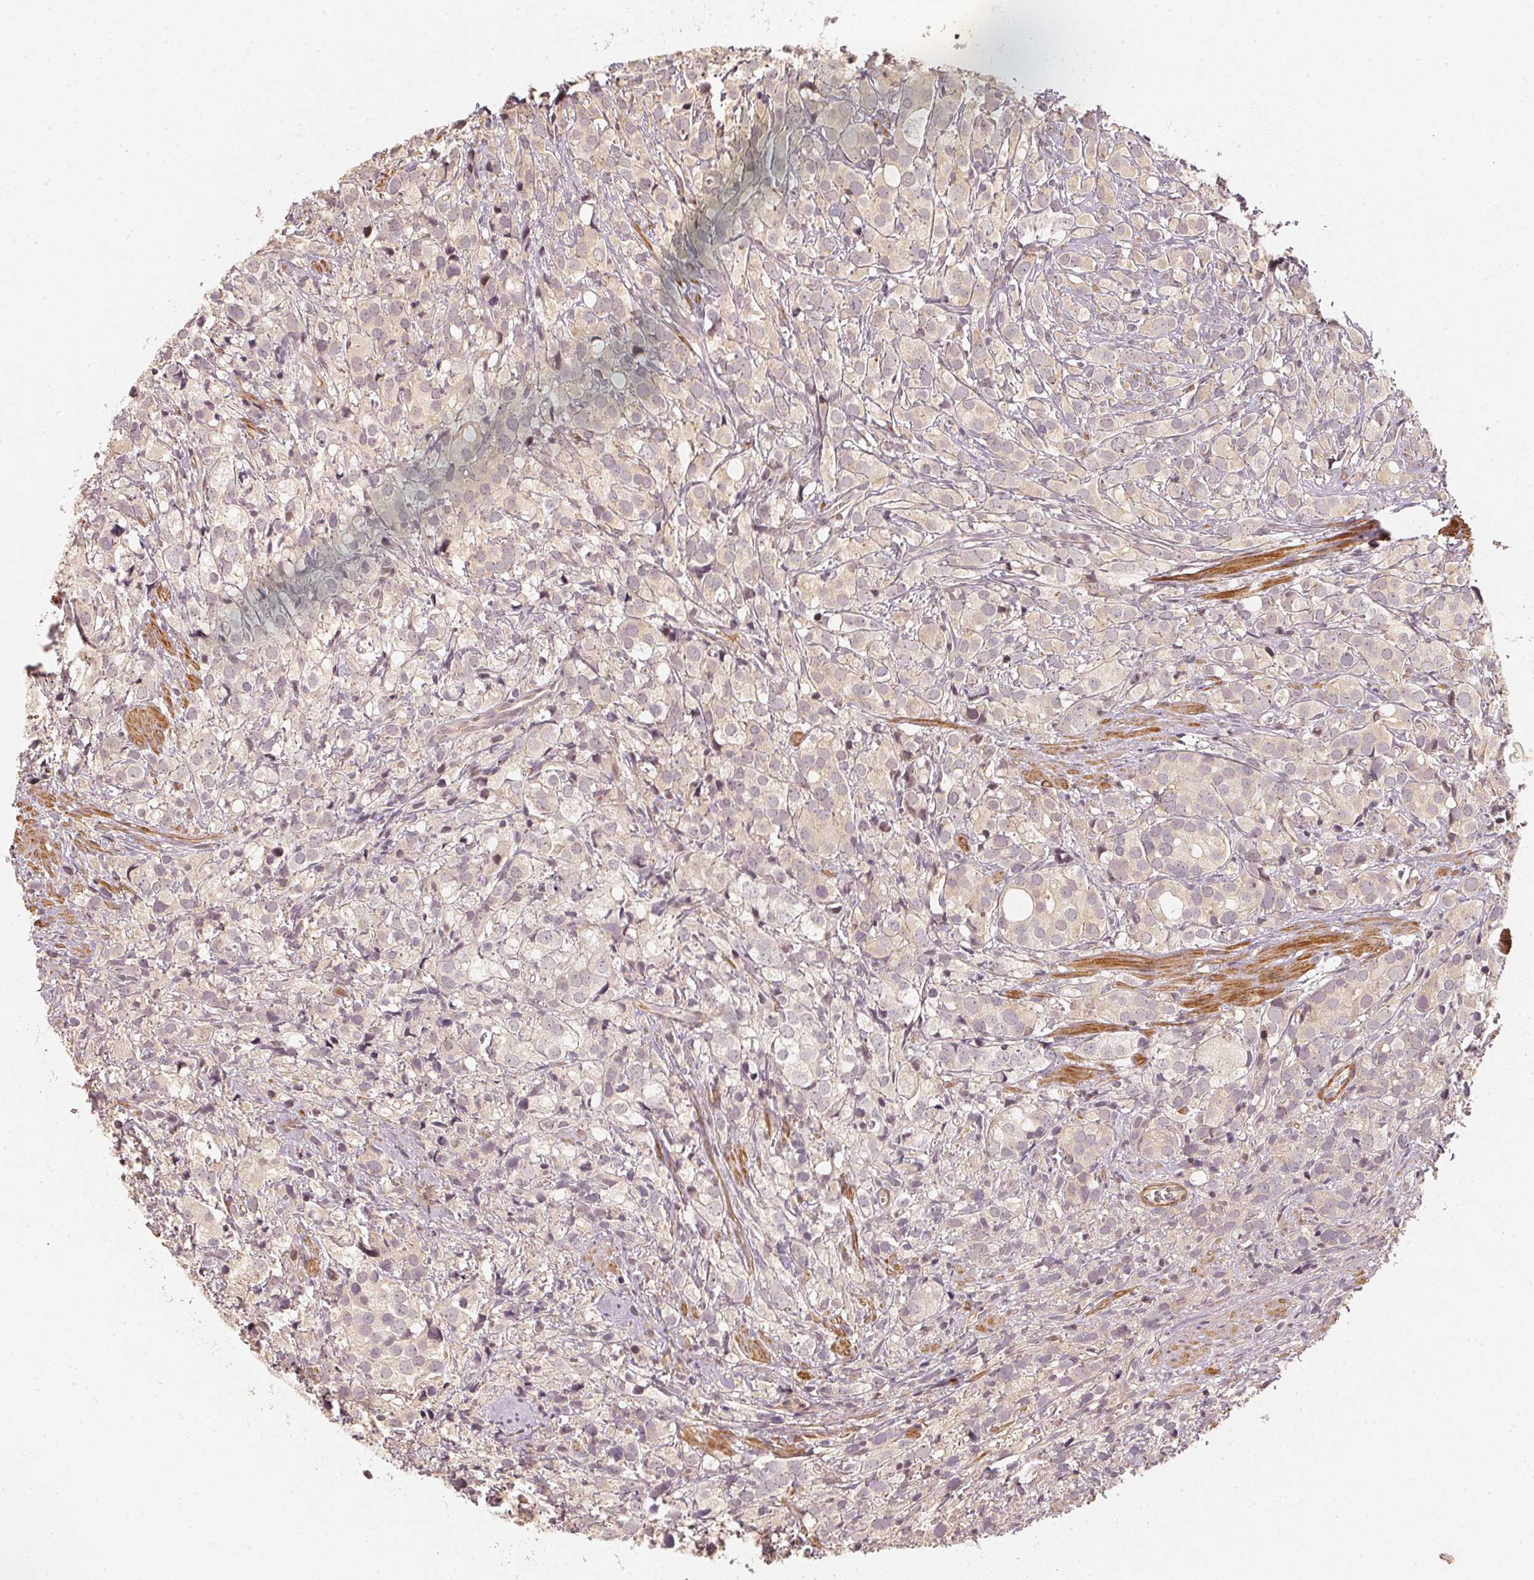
{"staining": {"intensity": "negative", "quantity": "none", "location": "none"}, "tissue": "prostate cancer", "cell_type": "Tumor cells", "image_type": "cancer", "snomed": [{"axis": "morphology", "description": "Adenocarcinoma, High grade"}, {"axis": "topography", "description": "Prostate"}], "caption": "Immunohistochemical staining of prostate adenocarcinoma (high-grade) demonstrates no significant expression in tumor cells.", "gene": "SERPINE1", "patient": {"sex": "male", "age": 86}}